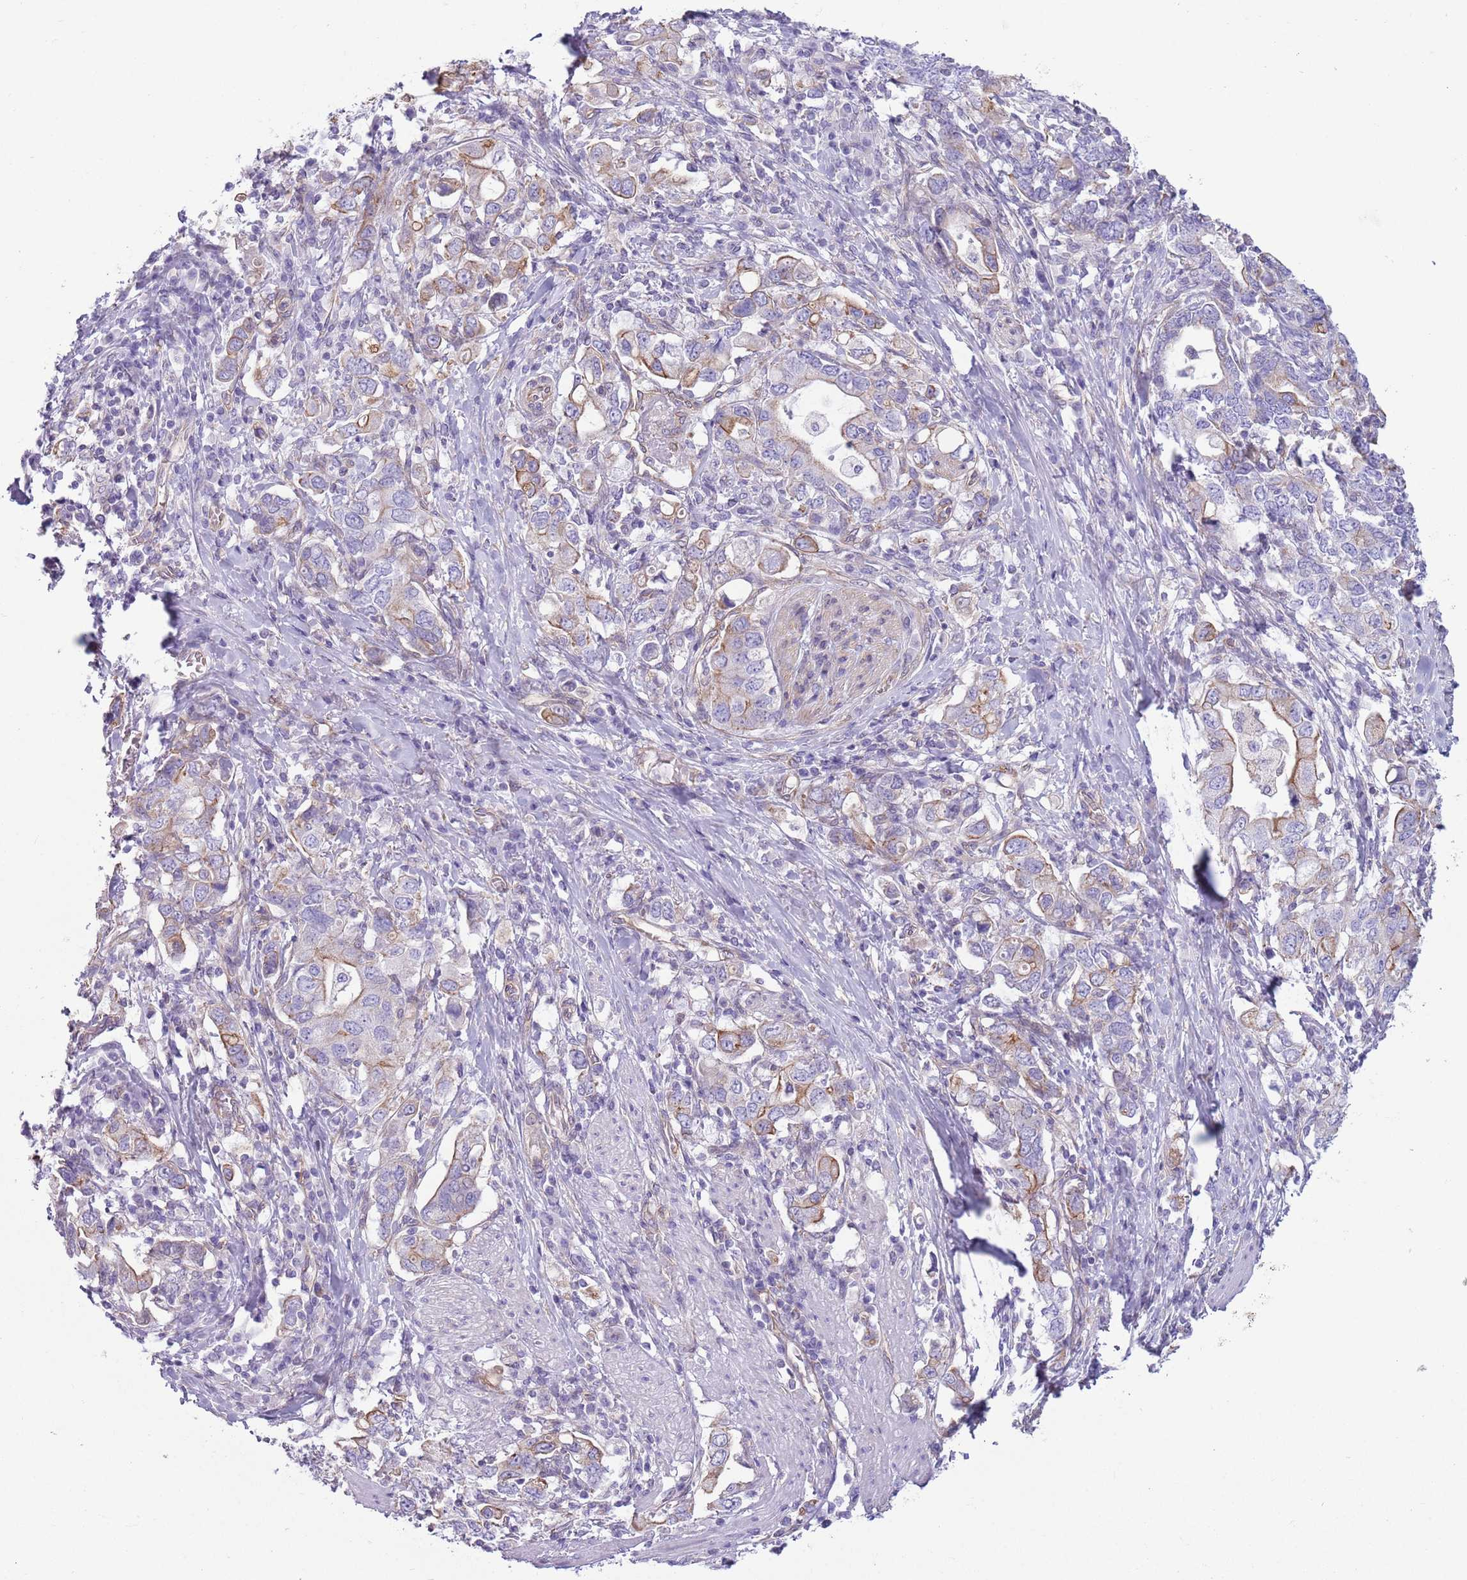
{"staining": {"intensity": "moderate", "quantity": "<25%", "location": "cytoplasmic/membranous"}, "tissue": "stomach cancer", "cell_type": "Tumor cells", "image_type": "cancer", "snomed": [{"axis": "morphology", "description": "Adenocarcinoma, NOS"}, {"axis": "topography", "description": "Stomach, upper"}, {"axis": "topography", "description": "Stomach"}], "caption": "The immunohistochemical stain shows moderate cytoplasmic/membranous staining in tumor cells of stomach cancer tissue.", "gene": "RBP3", "patient": {"sex": "male", "age": 62}}